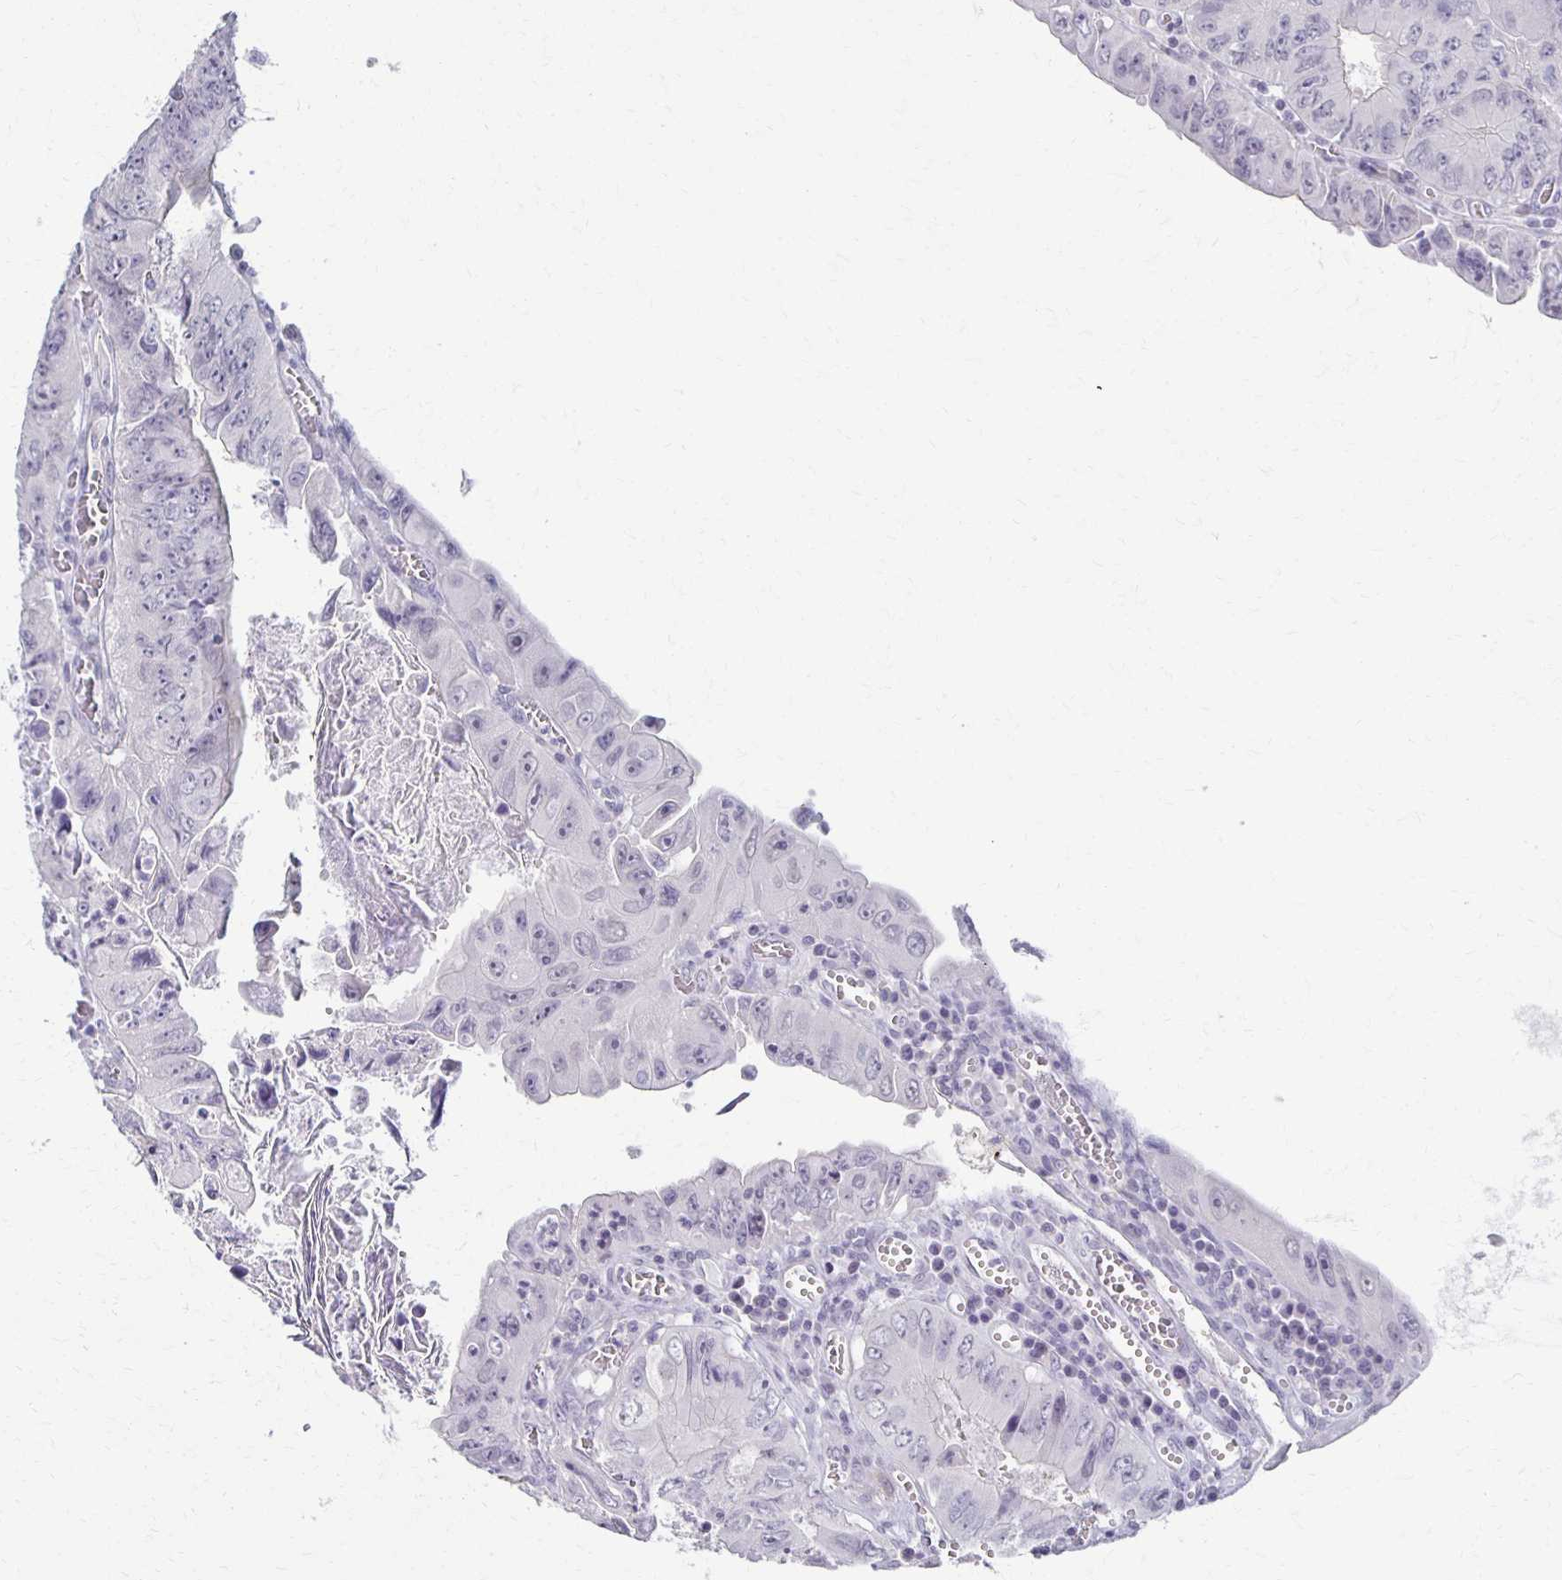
{"staining": {"intensity": "negative", "quantity": "none", "location": "none"}, "tissue": "colorectal cancer", "cell_type": "Tumor cells", "image_type": "cancer", "snomed": [{"axis": "morphology", "description": "Adenocarcinoma, NOS"}, {"axis": "topography", "description": "Colon"}], "caption": "Human colorectal cancer stained for a protein using IHC exhibits no positivity in tumor cells.", "gene": "FOXO4", "patient": {"sex": "female", "age": 84}}